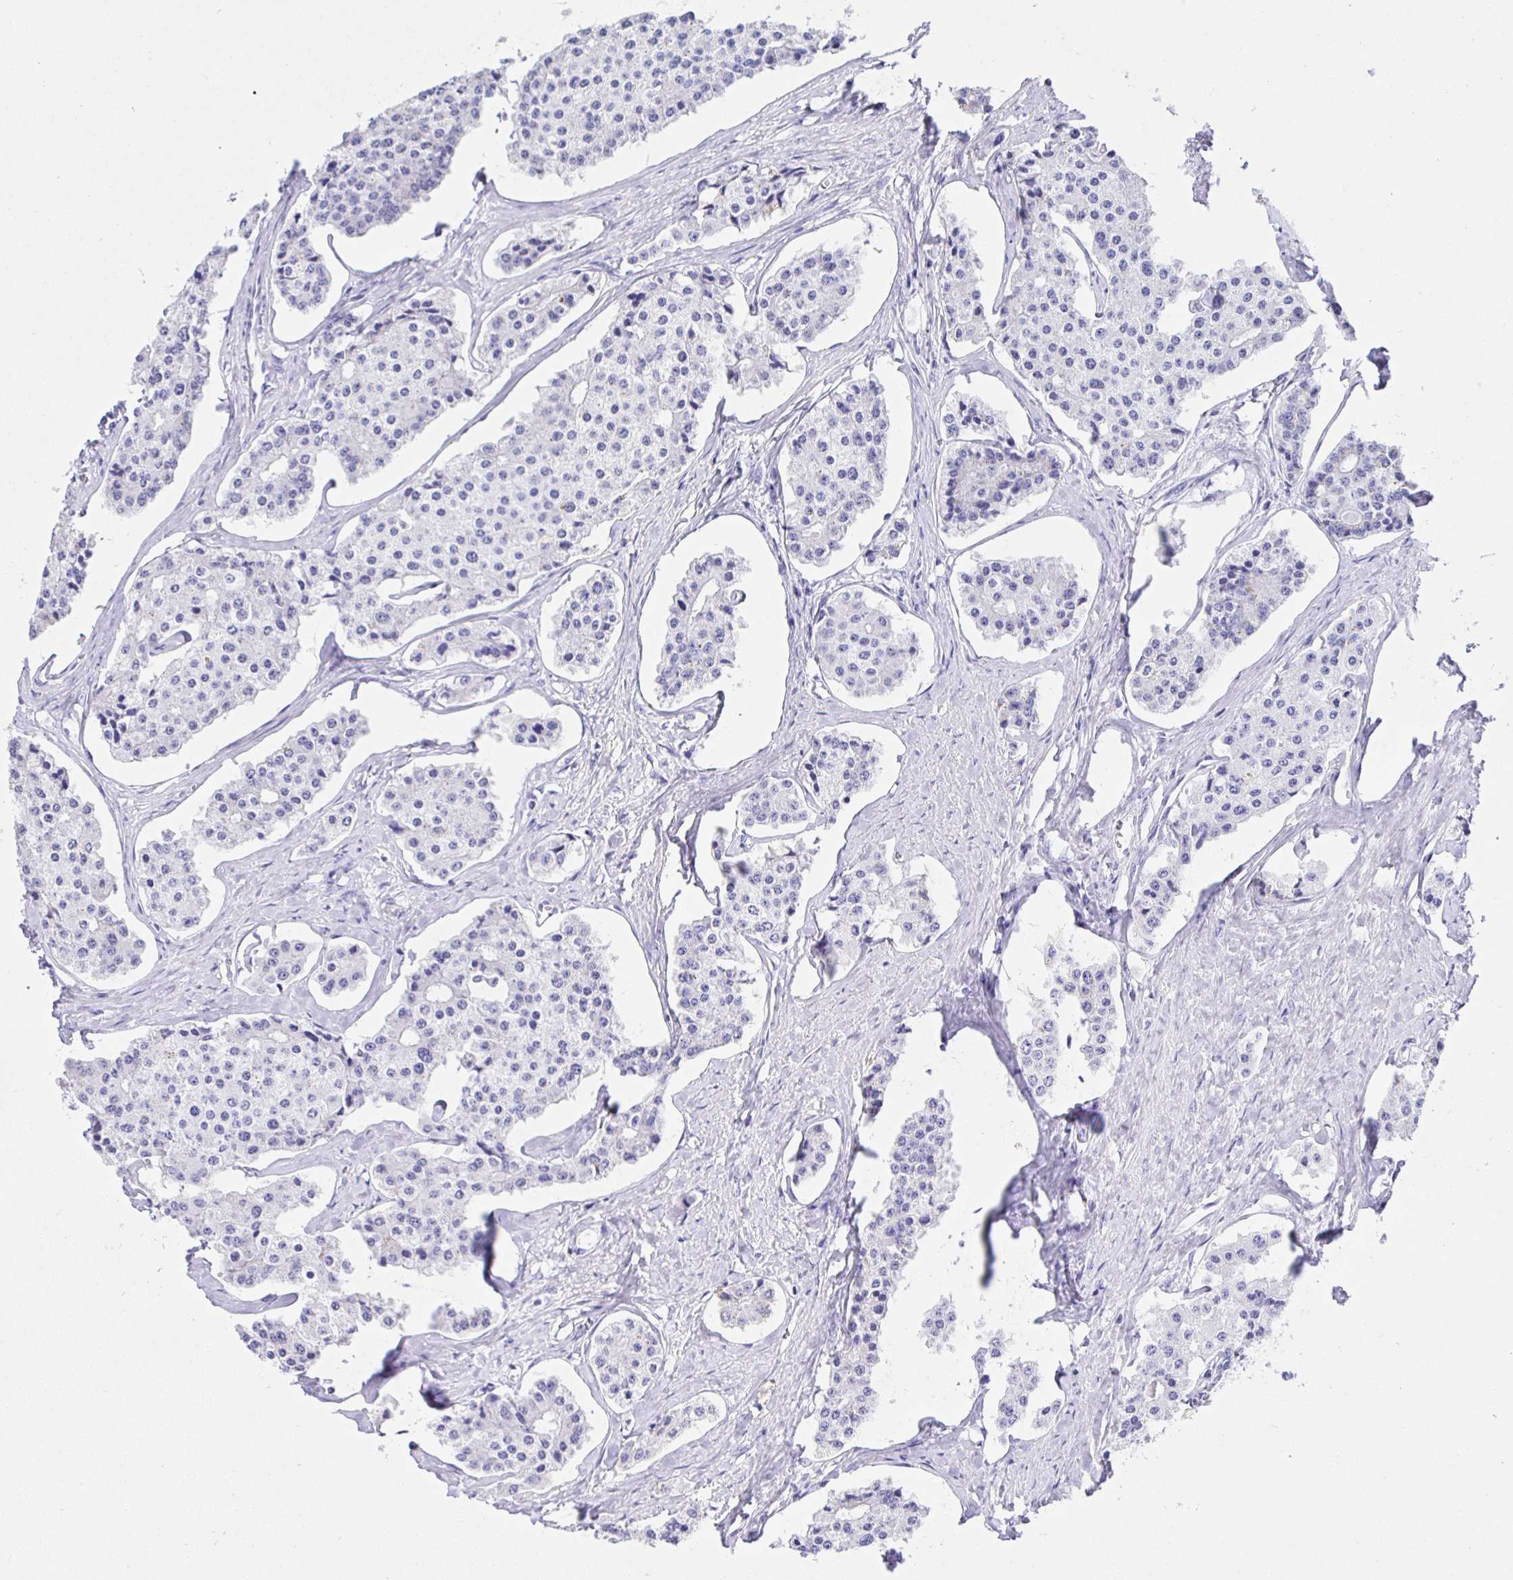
{"staining": {"intensity": "negative", "quantity": "none", "location": "none"}, "tissue": "carcinoid", "cell_type": "Tumor cells", "image_type": "cancer", "snomed": [{"axis": "morphology", "description": "Carcinoid, malignant, NOS"}, {"axis": "topography", "description": "Small intestine"}], "caption": "There is no significant positivity in tumor cells of carcinoid.", "gene": "PRAMEF19", "patient": {"sex": "female", "age": 65}}